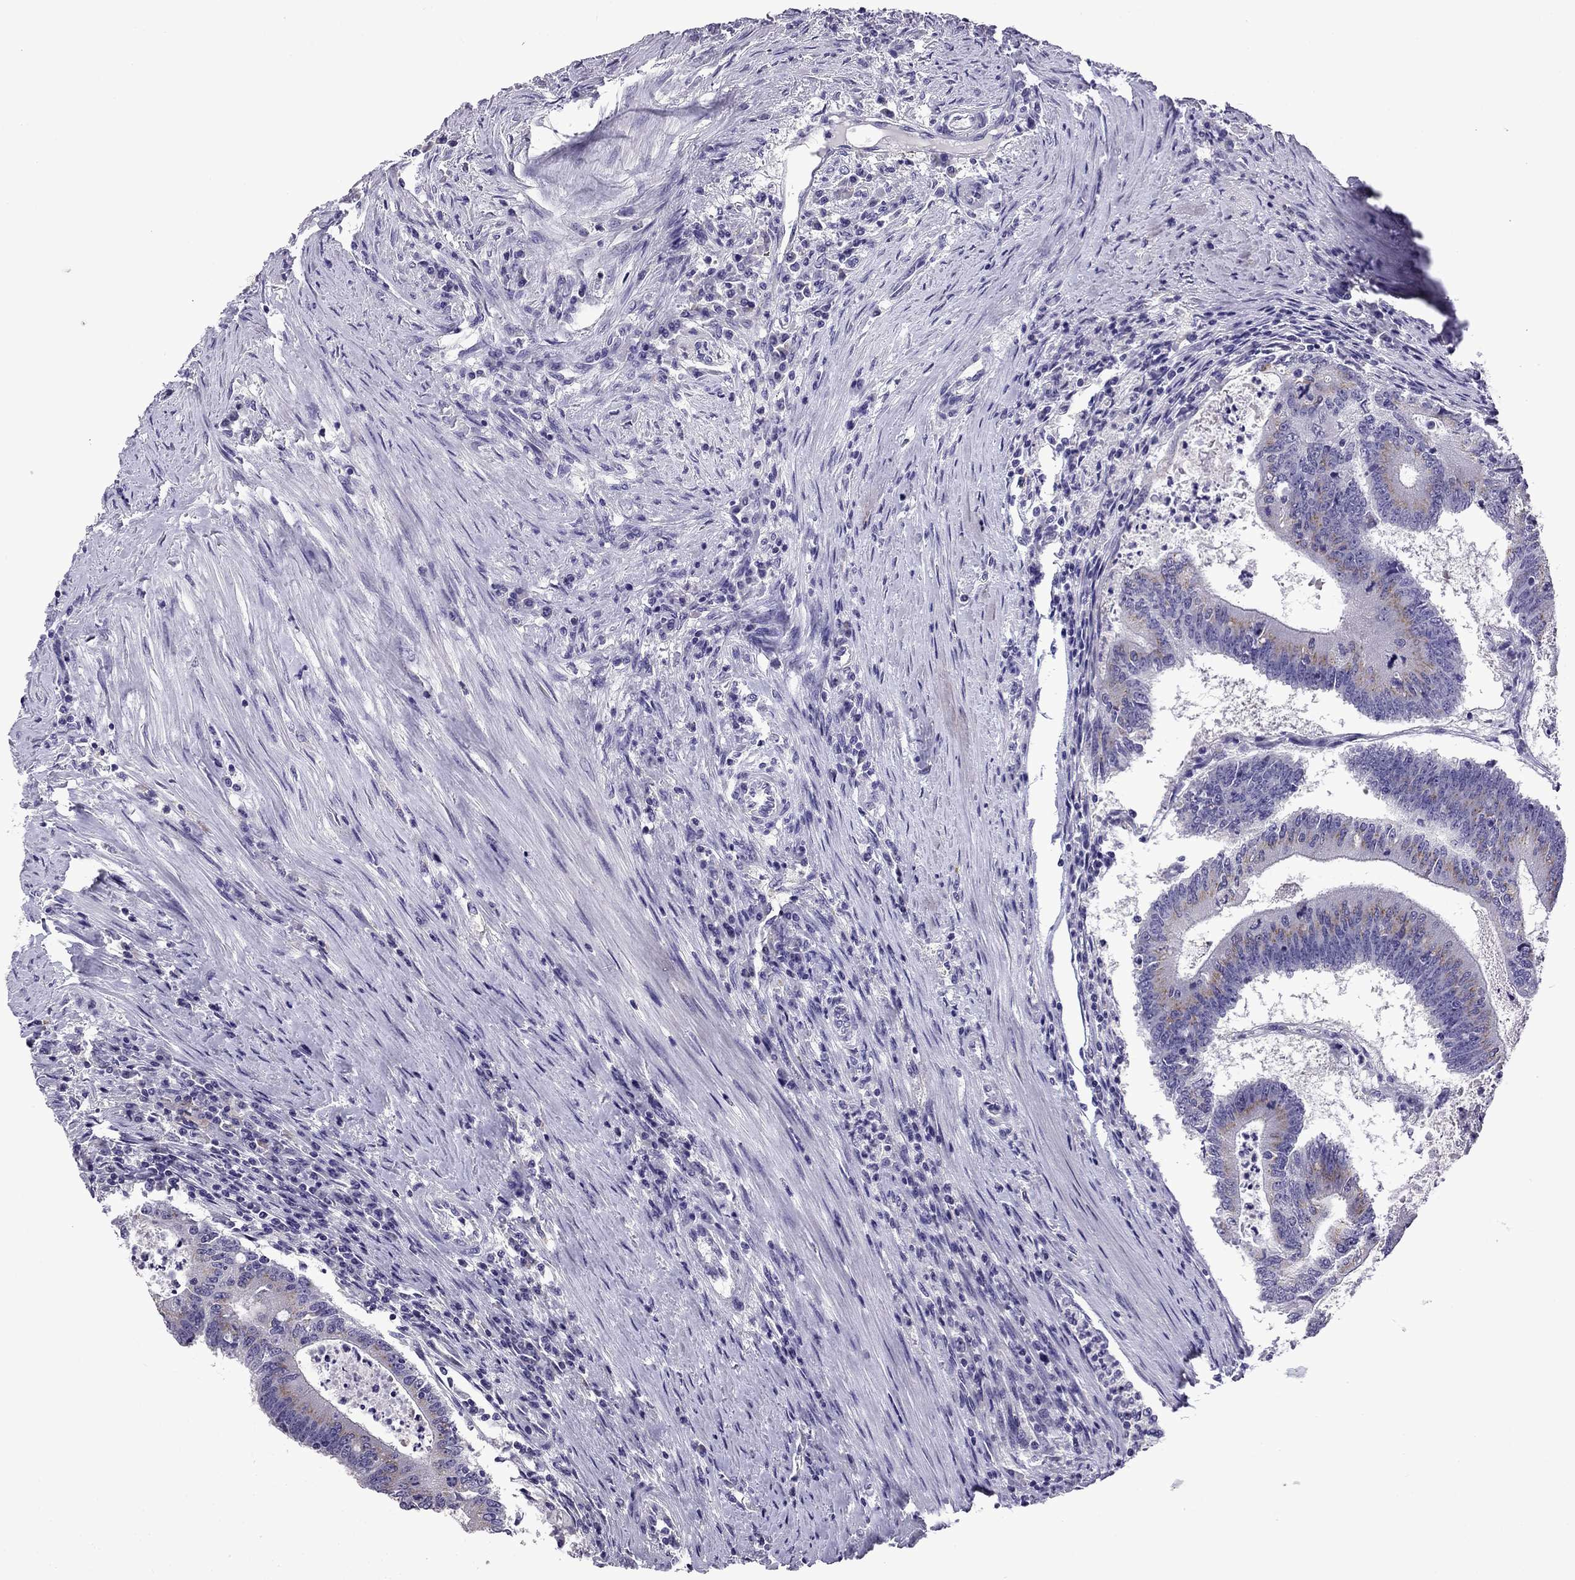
{"staining": {"intensity": "weak", "quantity": "25%-75%", "location": "cytoplasmic/membranous"}, "tissue": "colorectal cancer", "cell_type": "Tumor cells", "image_type": "cancer", "snomed": [{"axis": "morphology", "description": "Adenocarcinoma, NOS"}, {"axis": "topography", "description": "Colon"}], "caption": "About 25%-75% of tumor cells in human colorectal cancer (adenocarcinoma) demonstrate weak cytoplasmic/membranous protein positivity as visualized by brown immunohistochemical staining.", "gene": "TTN", "patient": {"sex": "female", "age": 70}}